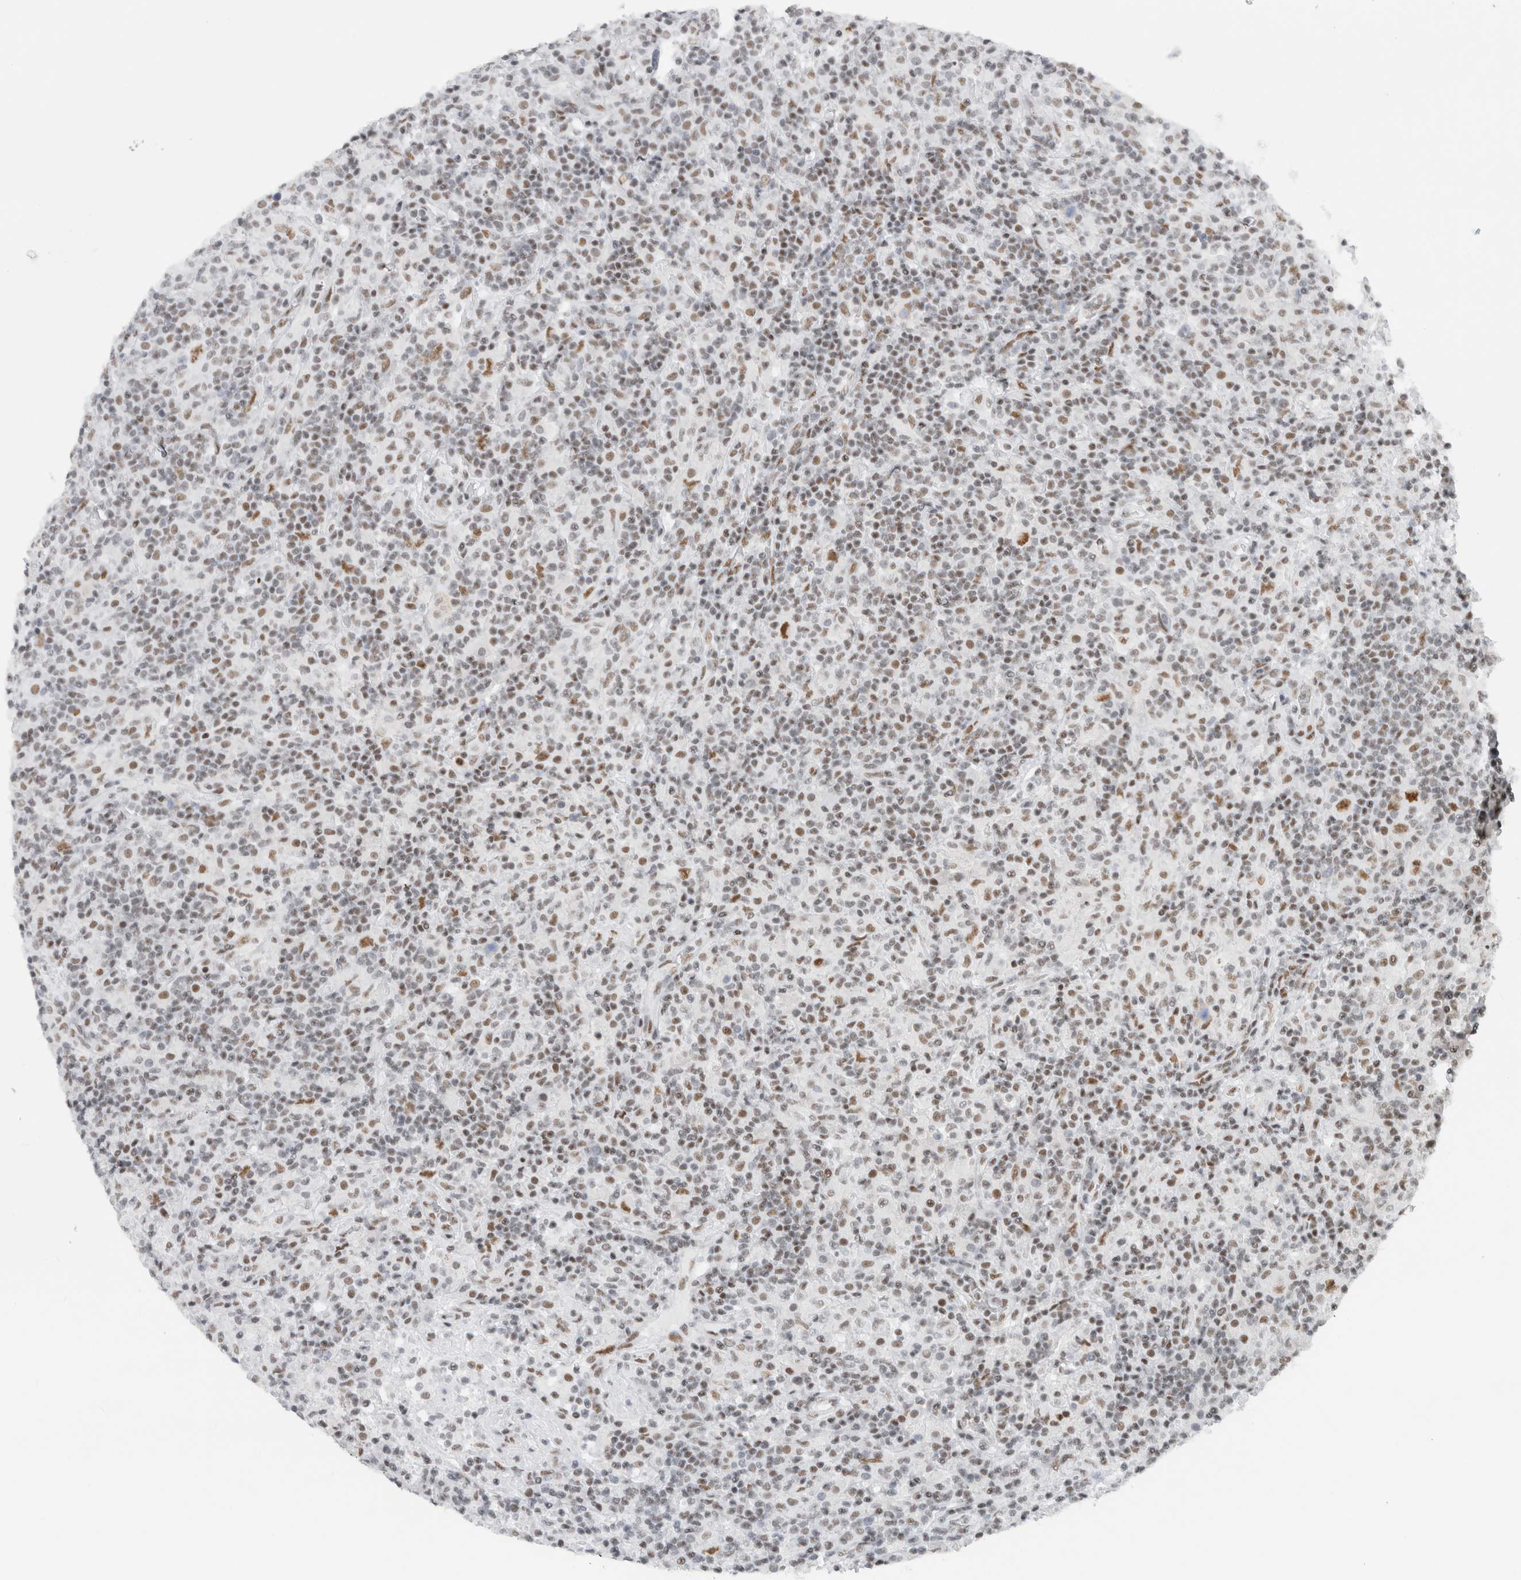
{"staining": {"intensity": "moderate", "quantity": ">75%", "location": "nuclear"}, "tissue": "lymphoma", "cell_type": "Tumor cells", "image_type": "cancer", "snomed": [{"axis": "morphology", "description": "Hodgkin's disease, NOS"}, {"axis": "topography", "description": "Lymph node"}], "caption": "The immunohistochemical stain labels moderate nuclear expression in tumor cells of lymphoma tissue.", "gene": "COPS7A", "patient": {"sex": "male", "age": 70}}